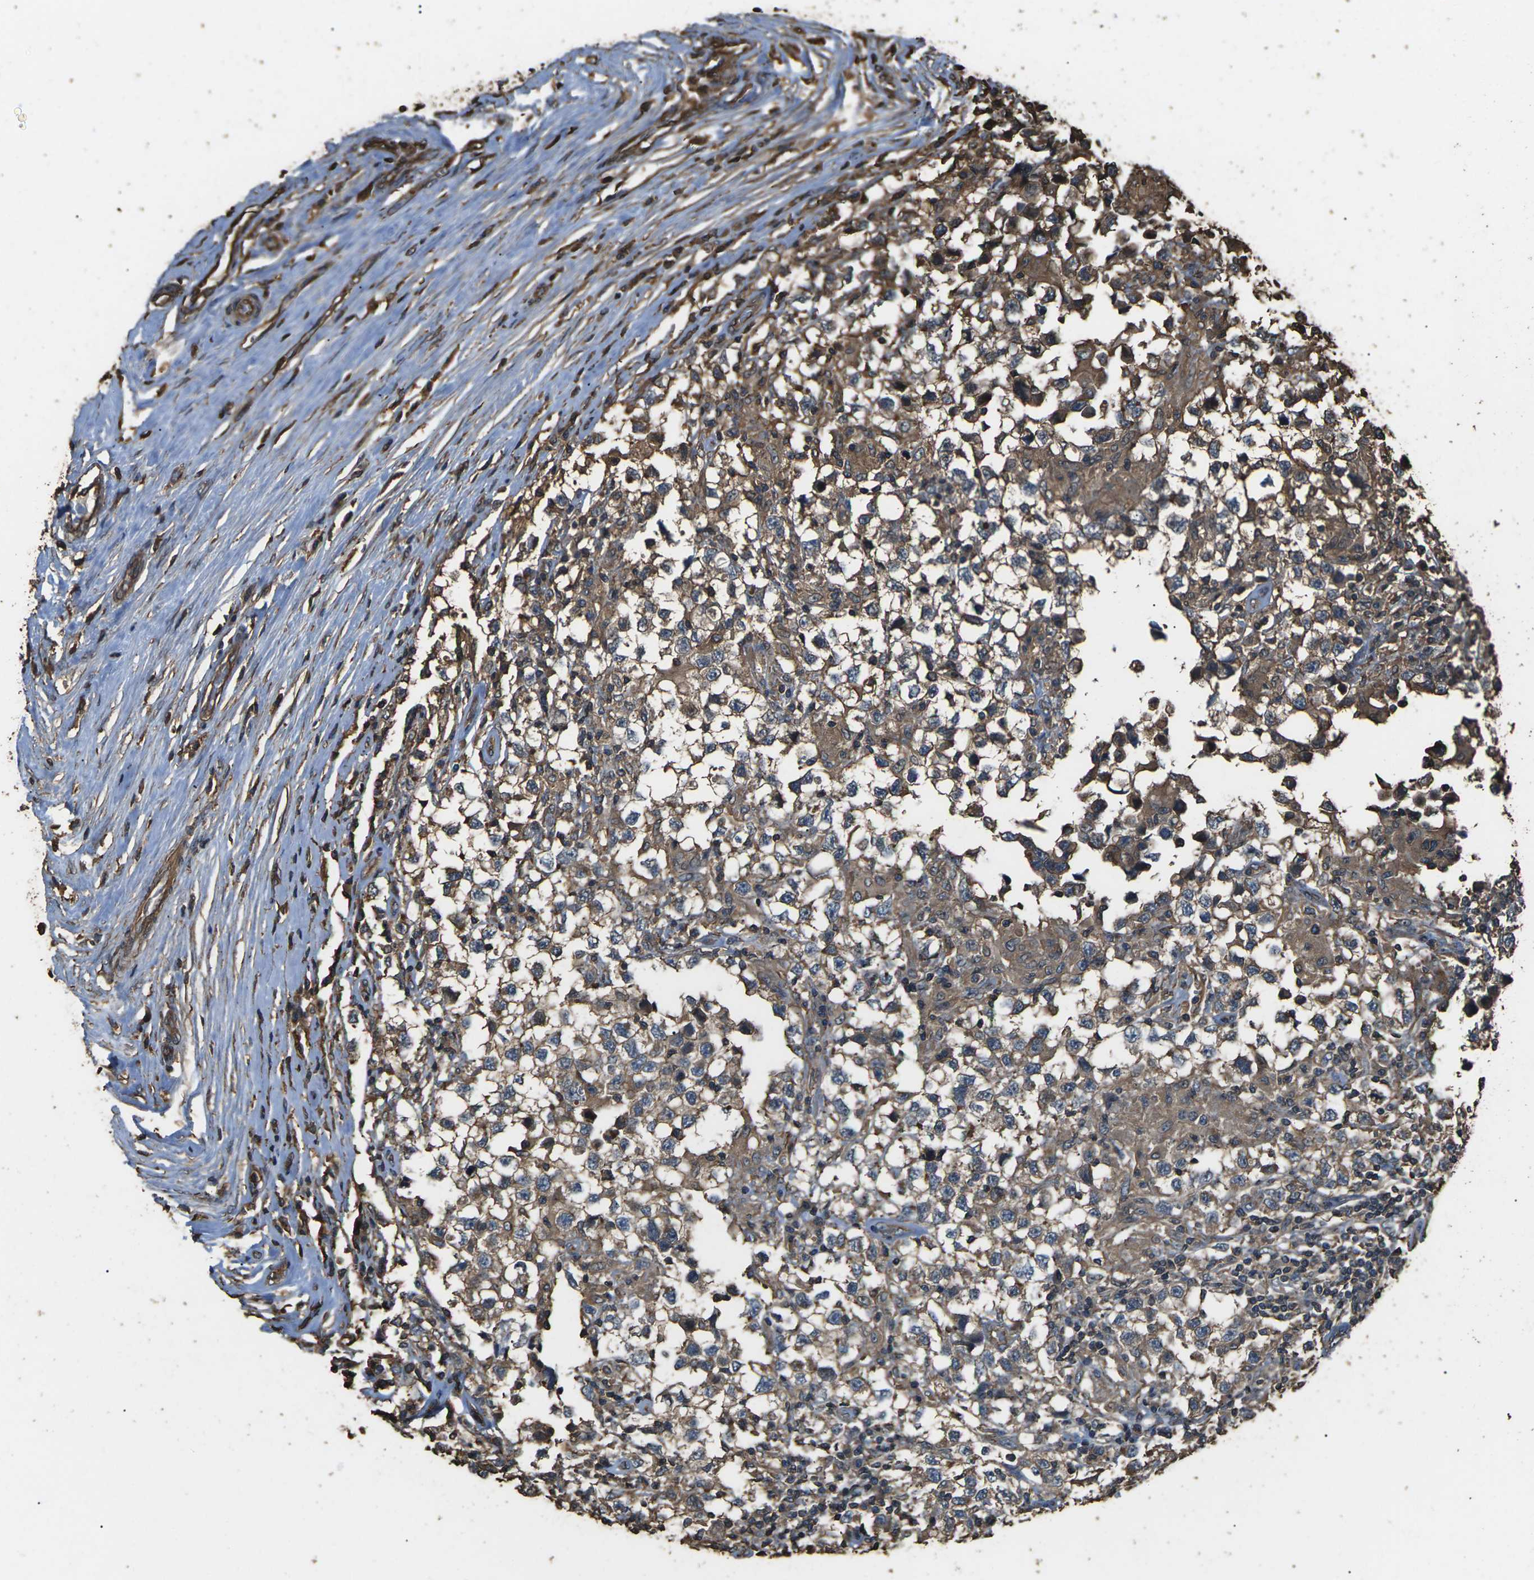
{"staining": {"intensity": "moderate", "quantity": ">75%", "location": "cytoplasmic/membranous"}, "tissue": "testis cancer", "cell_type": "Tumor cells", "image_type": "cancer", "snomed": [{"axis": "morphology", "description": "Carcinoma, Embryonal, NOS"}, {"axis": "topography", "description": "Testis"}], "caption": "Moderate cytoplasmic/membranous expression is identified in about >75% of tumor cells in testis embryonal carcinoma. (Brightfield microscopy of DAB IHC at high magnification).", "gene": "DHPS", "patient": {"sex": "male", "age": 21}}